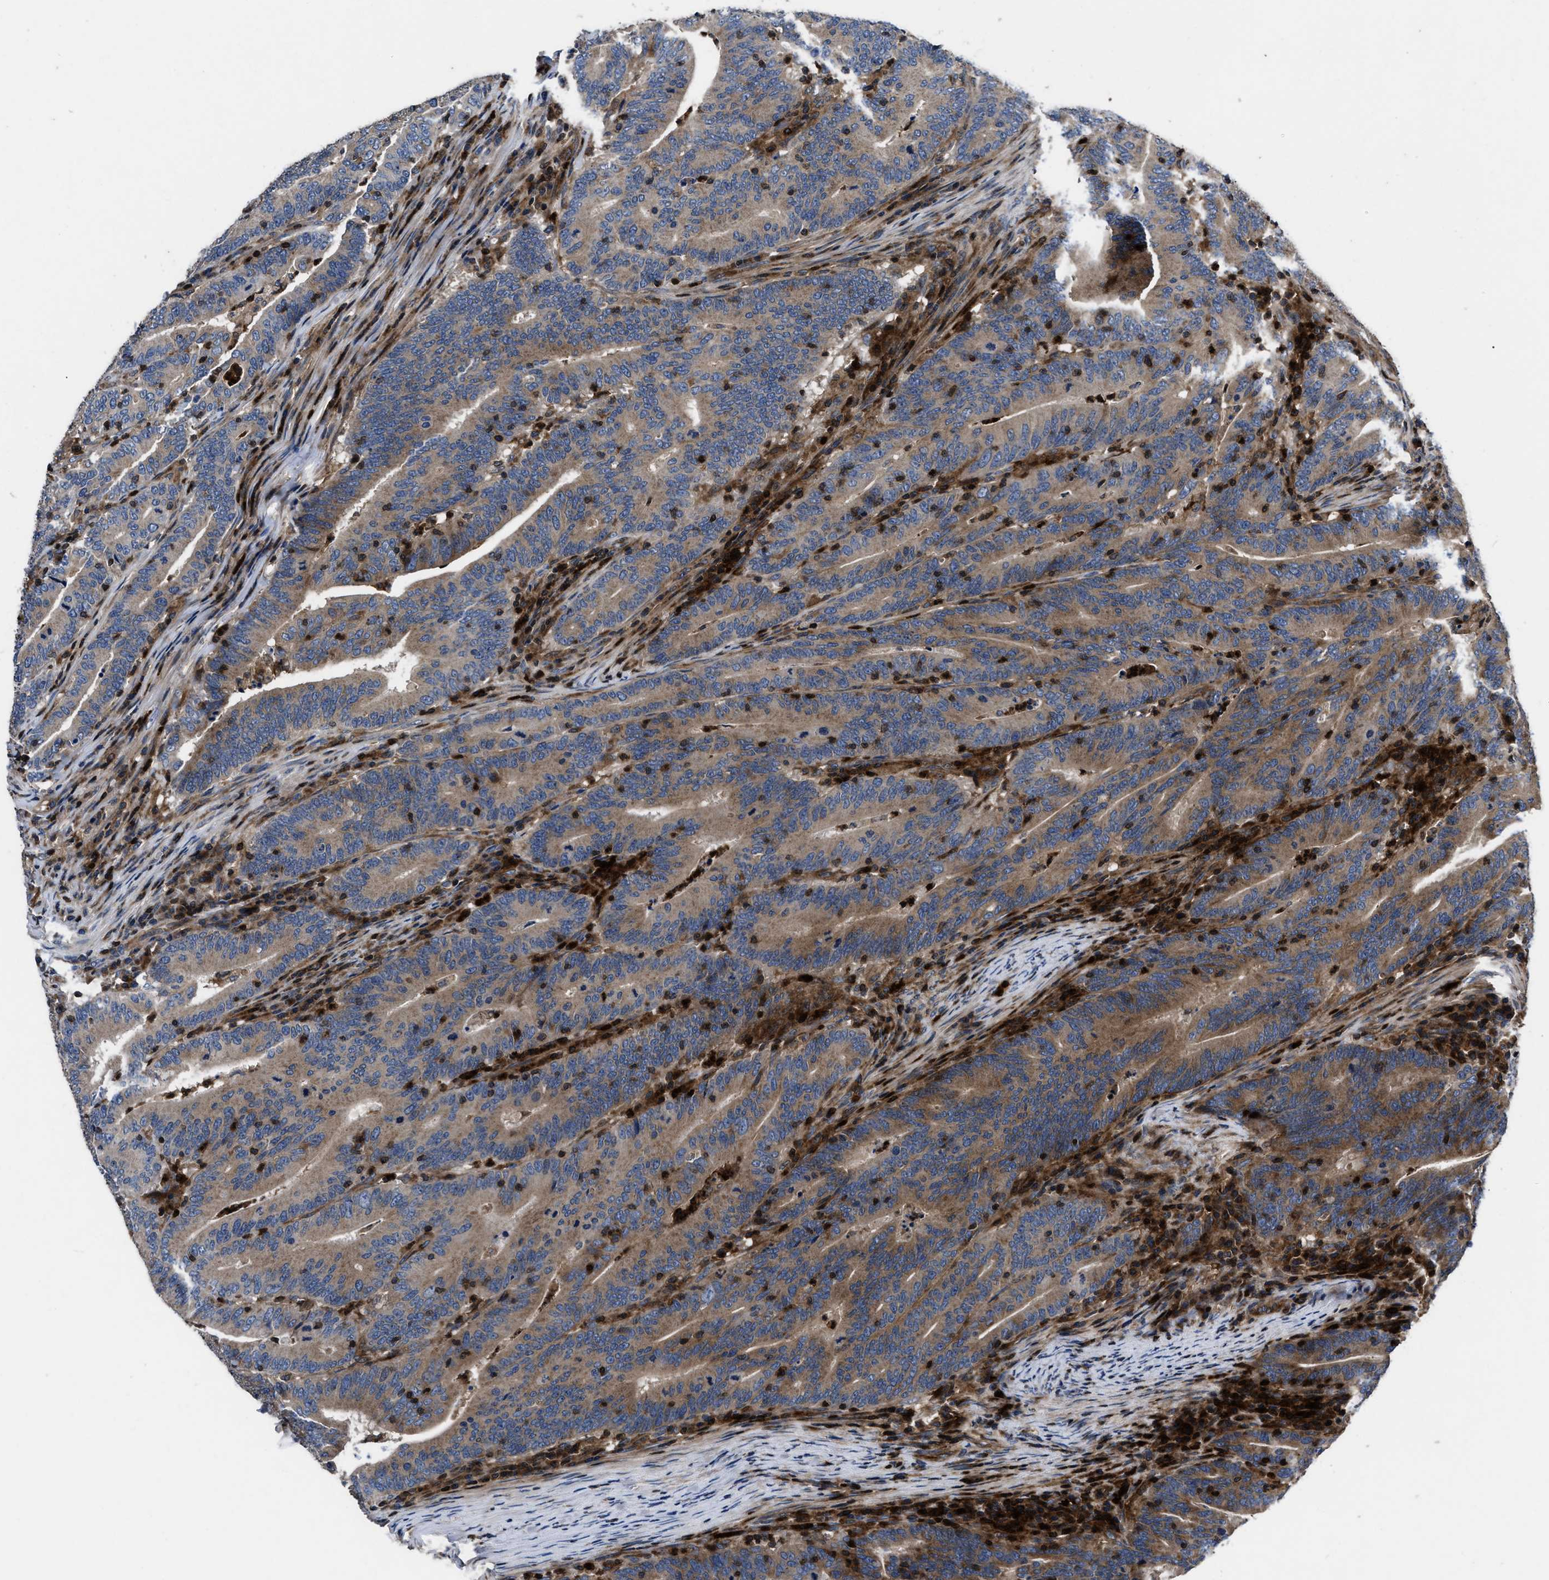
{"staining": {"intensity": "strong", "quantity": ">75%", "location": "cytoplasmic/membranous"}, "tissue": "colorectal cancer", "cell_type": "Tumor cells", "image_type": "cancer", "snomed": [{"axis": "morphology", "description": "Adenocarcinoma, NOS"}, {"axis": "topography", "description": "Colon"}], "caption": "Brown immunohistochemical staining in colorectal adenocarcinoma shows strong cytoplasmic/membranous staining in approximately >75% of tumor cells. Using DAB (3,3'-diaminobenzidine) (brown) and hematoxylin (blue) stains, captured at high magnification using brightfield microscopy.", "gene": "YBEY", "patient": {"sex": "female", "age": 66}}